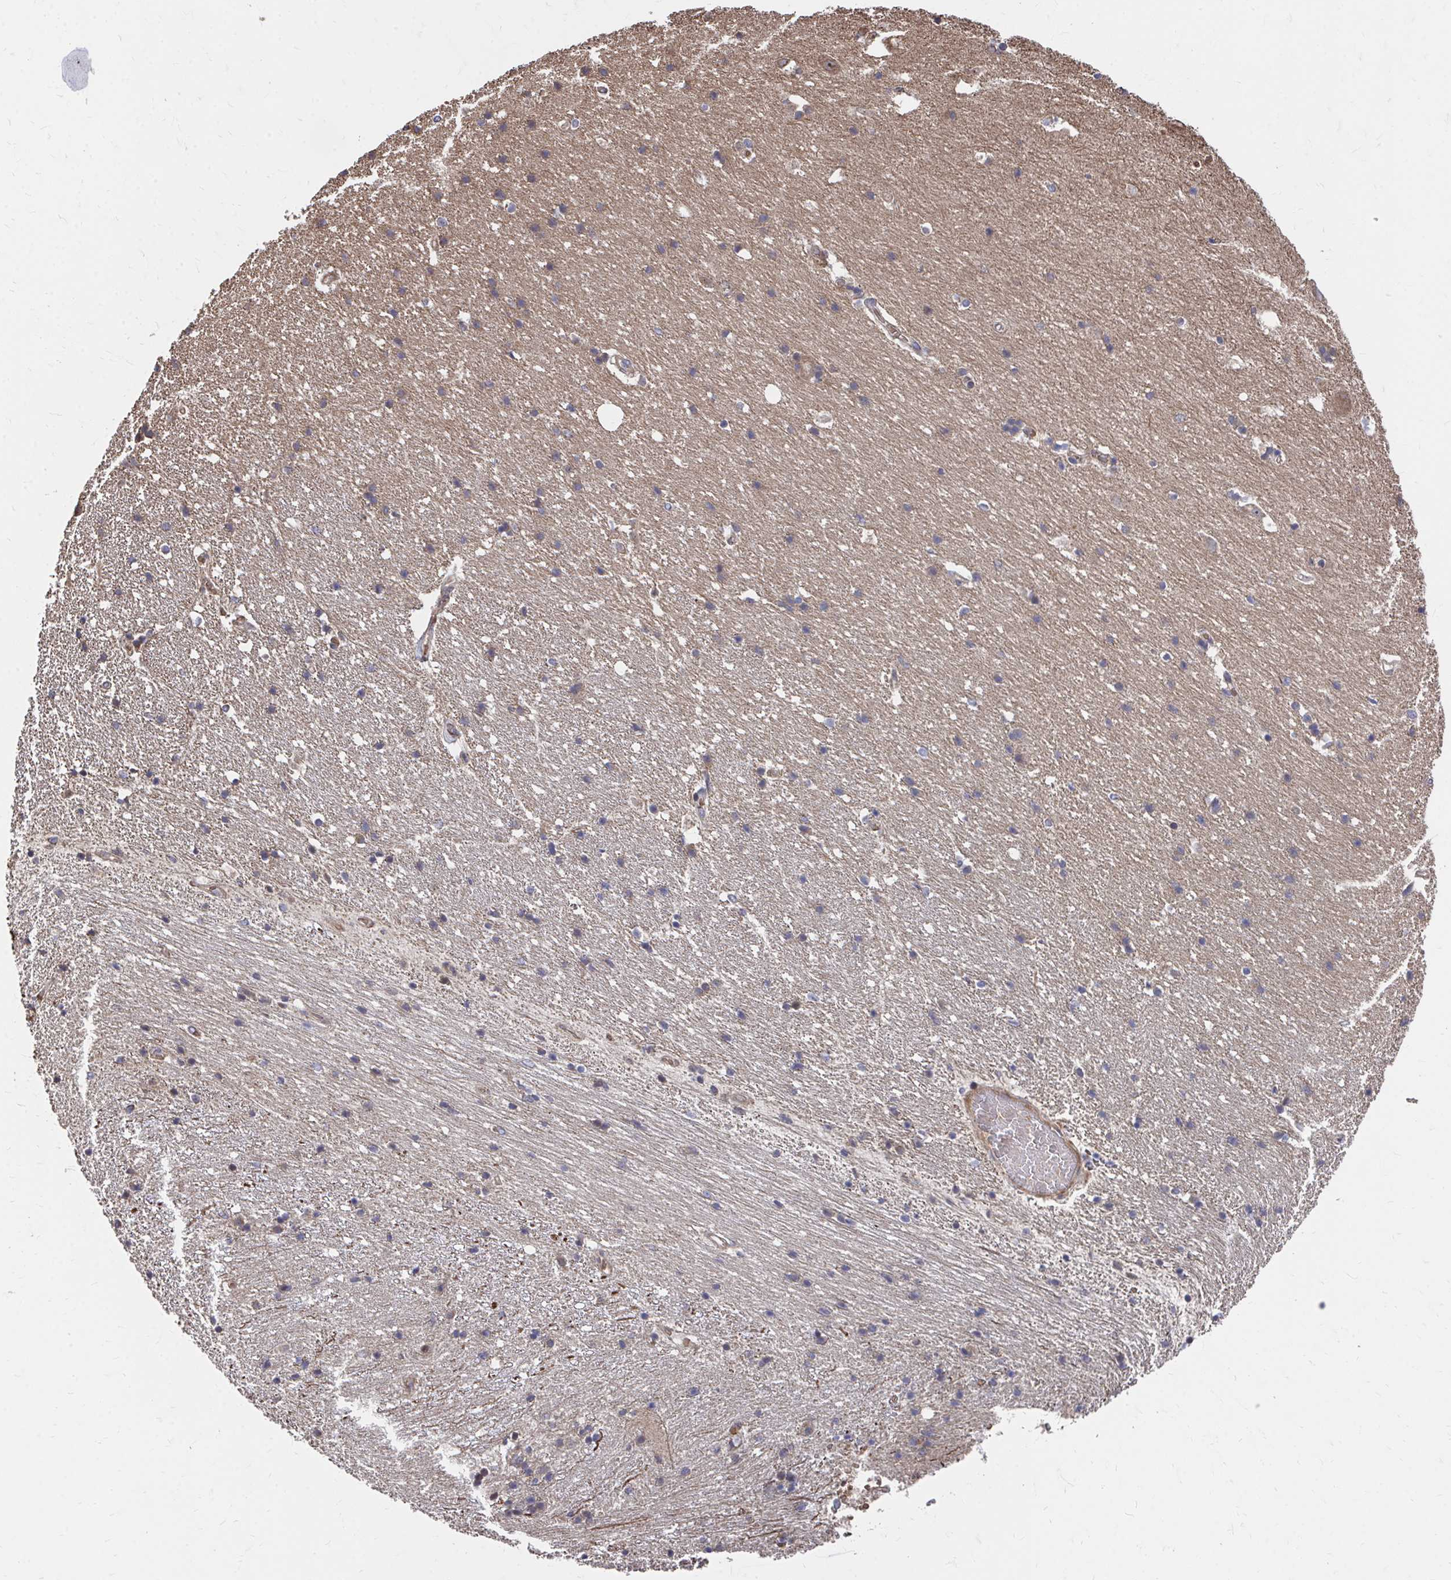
{"staining": {"intensity": "negative", "quantity": "none", "location": "none"}, "tissue": "hippocampus", "cell_type": "Glial cells", "image_type": "normal", "snomed": [{"axis": "morphology", "description": "Normal tissue, NOS"}, {"axis": "topography", "description": "Hippocampus"}], "caption": "Immunohistochemistry (IHC) of unremarkable human hippocampus demonstrates no staining in glial cells. (Brightfield microscopy of DAB immunohistochemistry (IHC) at high magnification).", "gene": "FAM89A", "patient": {"sex": "male", "age": 63}}